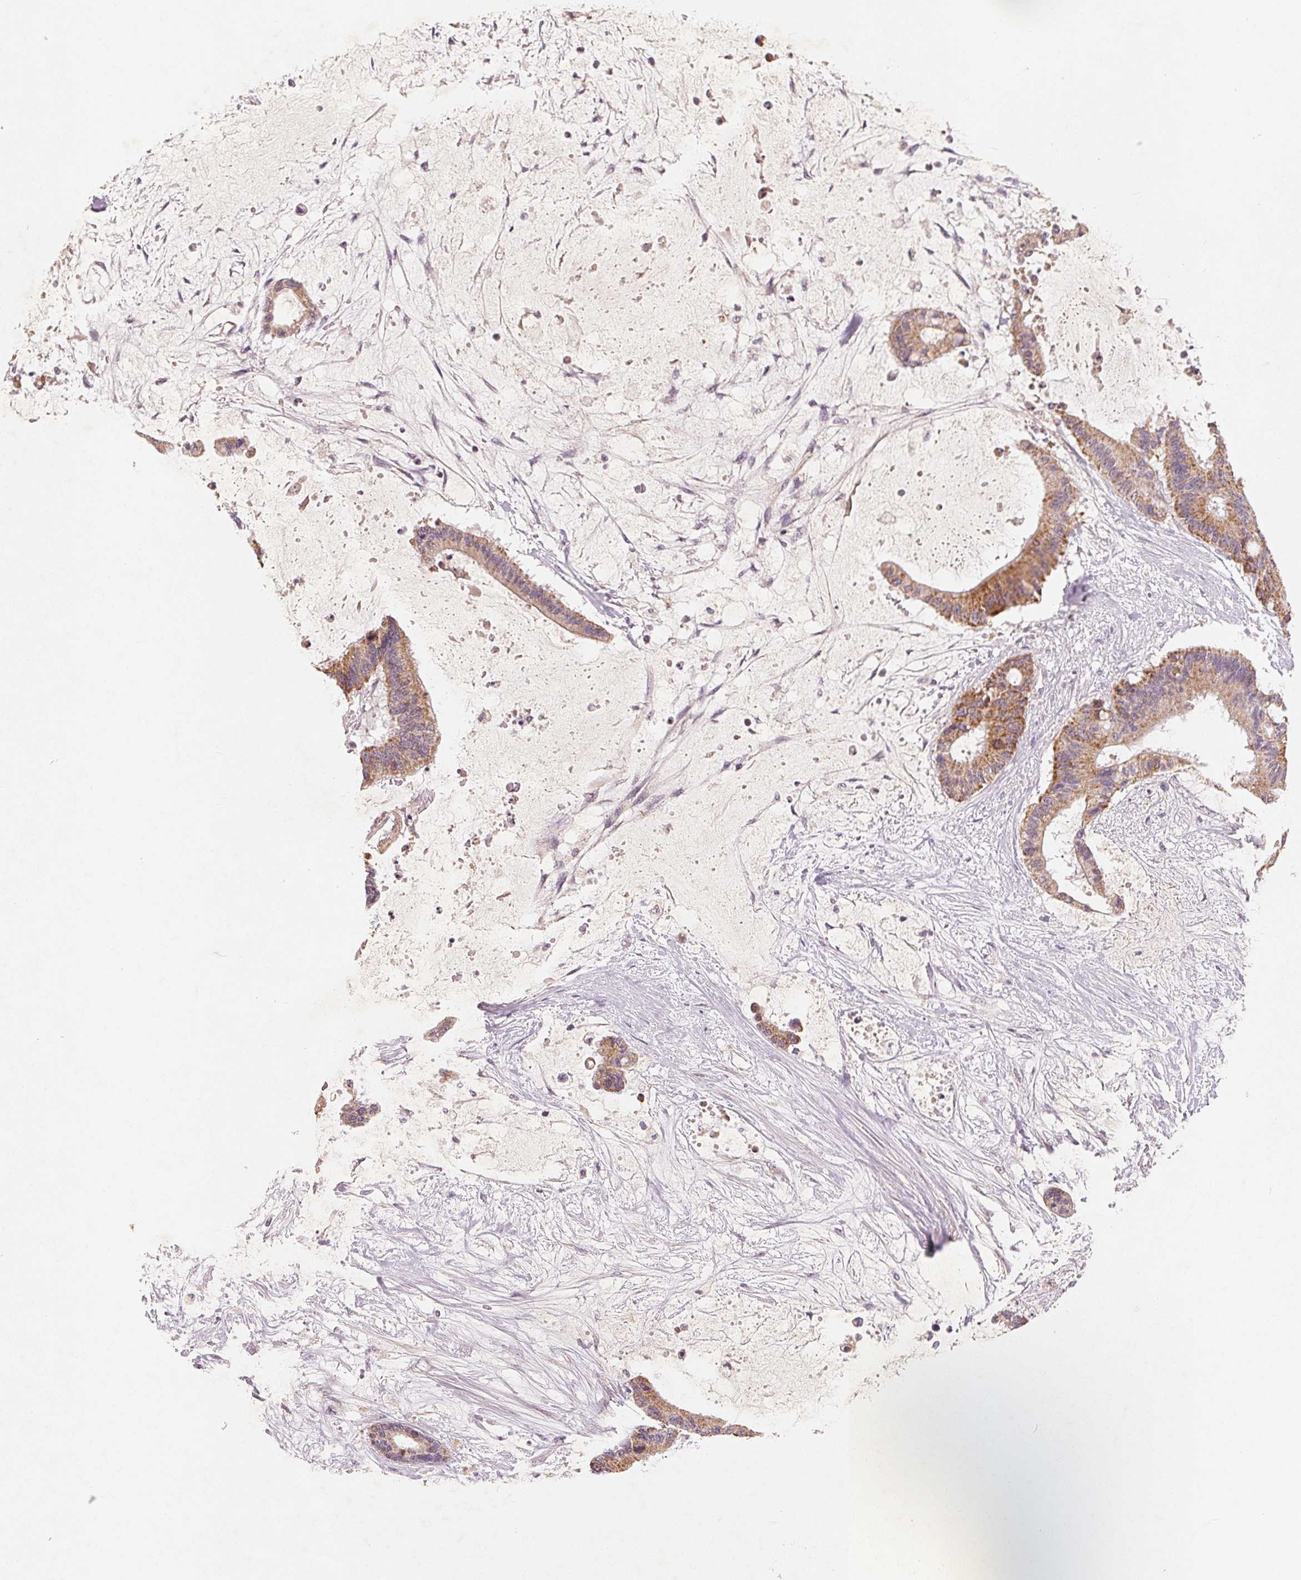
{"staining": {"intensity": "moderate", "quantity": ">75%", "location": "cytoplasmic/membranous"}, "tissue": "liver cancer", "cell_type": "Tumor cells", "image_type": "cancer", "snomed": [{"axis": "morphology", "description": "Normal tissue, NOS"}, {"axis": "morphology", "description": "Cholangiocarcinoma"}, {"axis": "topography", "description": "Liver"}, {"axis": "topography", "description": "Peripheral nerve tissue"}], "caption": "Liver cancer (cholangiocarcinoma) stained with a brown dye exhibits moderate cytoplasmic/membranous positive positivity in approximately >75% of tumor cells.", "gene": "GHITM", "patient": {"sex": "female", "age": 73}}